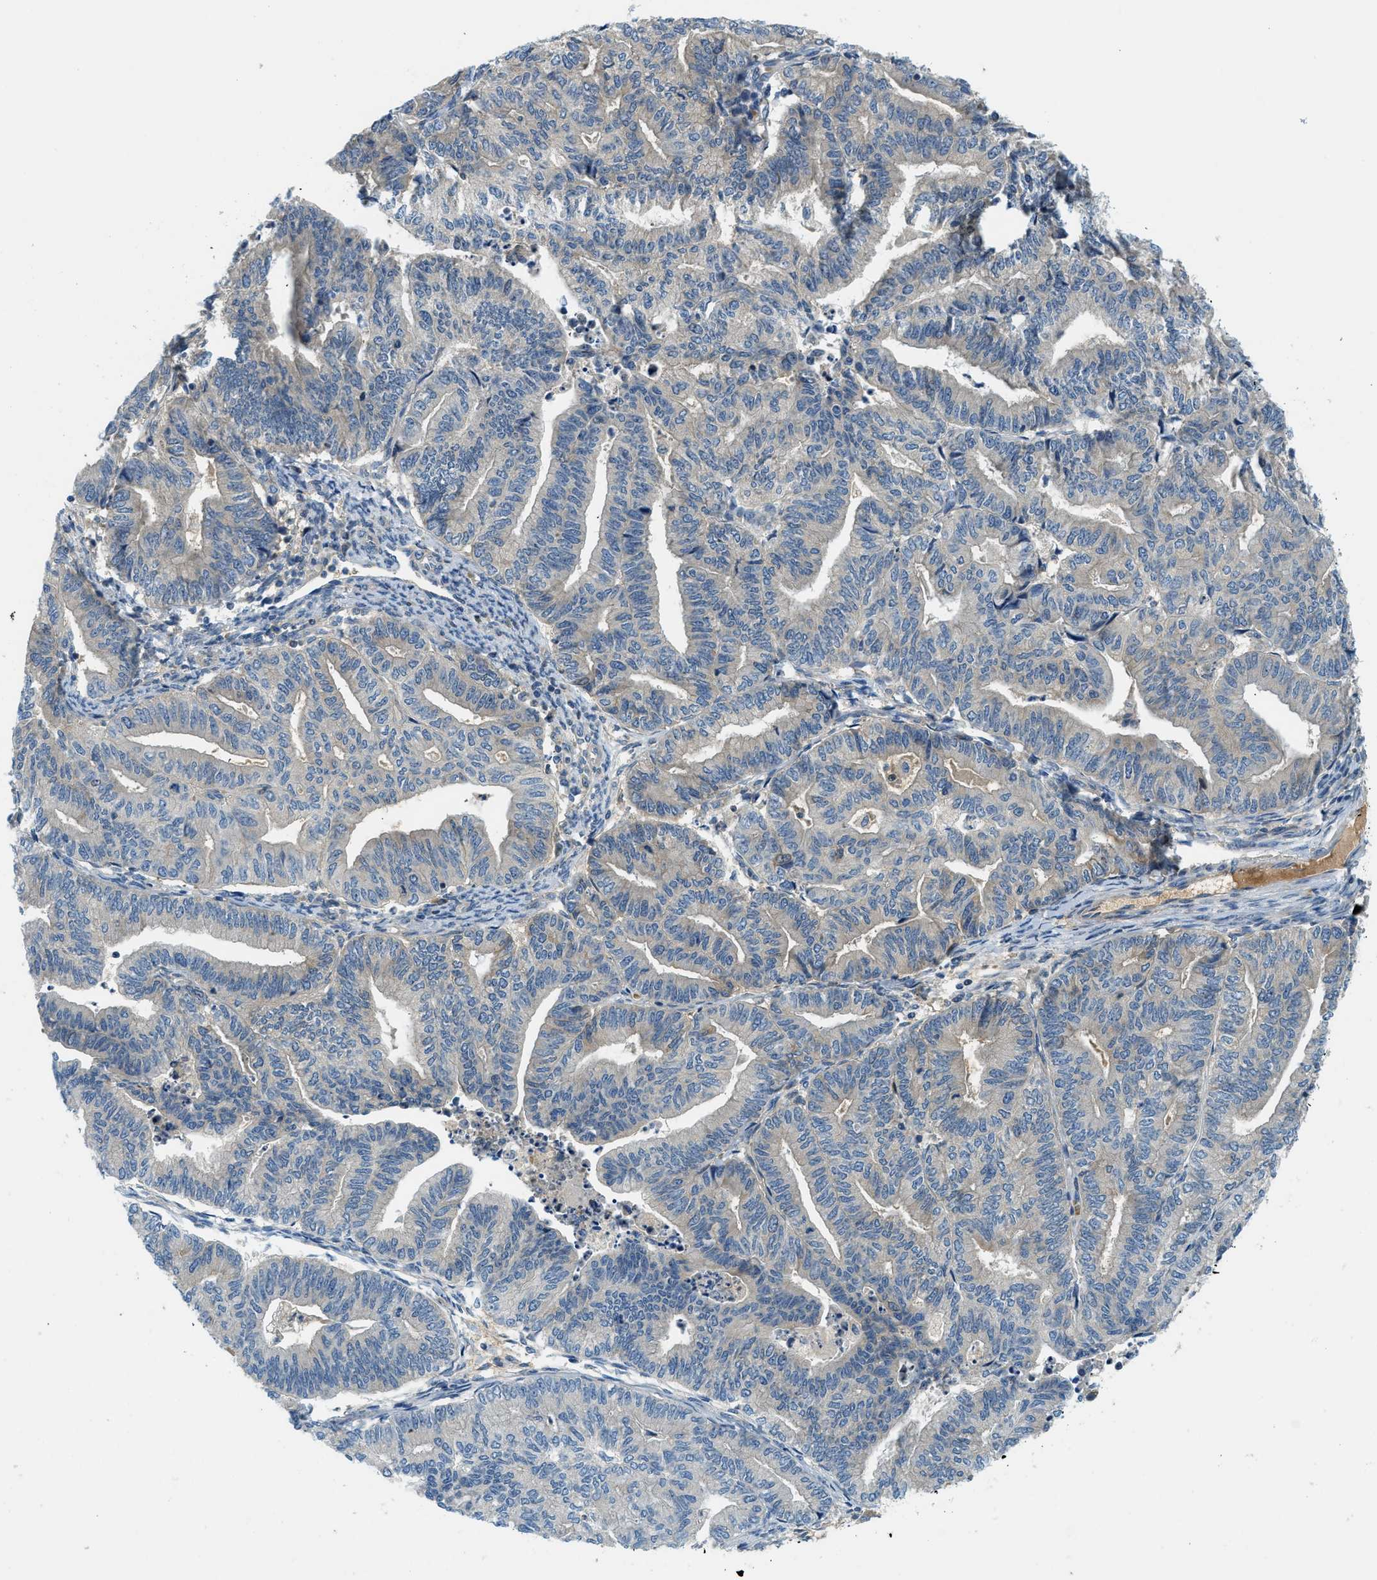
{"staining": {"intensity": "negative", "quantity": "none", "location": "none"}, "tissue": "endometrial cancer", "cell_type": "Tumor cells", "image_type": "cancer", "snomed": [{"axis": "morphology", "description": "Adenocarcinoma, NOS"}, {"axis": "topography", "description": "Endometrium"}], "caption": "An IHC histopathology image of adenocarcinoma (endometrial) is shown. There is no staining in tumor cells of adenocarcinoma (endometrial).", "gene": "KCNK1", "patient": {"sex": "female", "age": 79}}